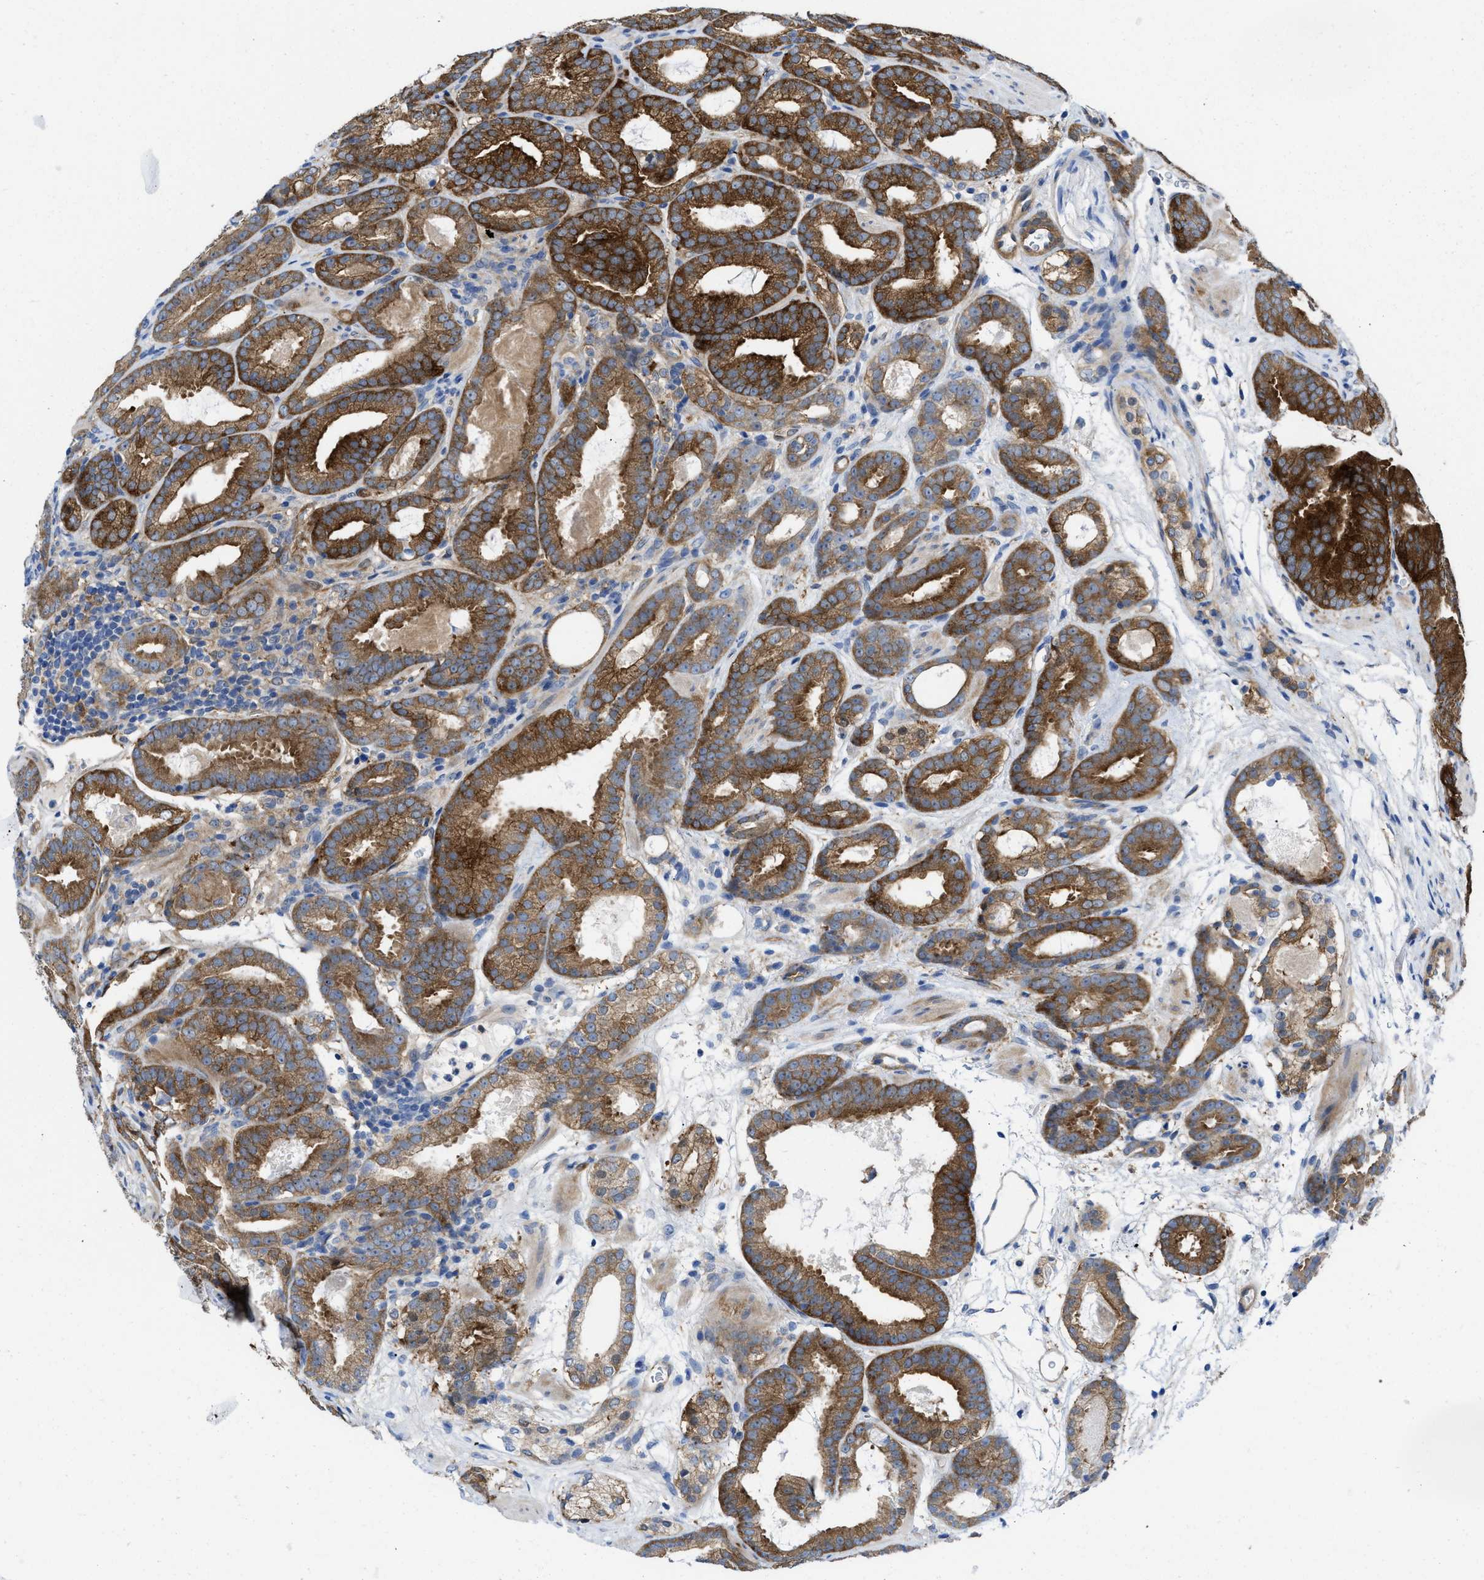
{"staining": {"intensity": "strong", "quantity": ">75%", "location": "cytoplasmic/membranous"}, "tissue": "prostate cancer", "cell_type": "Tumor cells", "image_type": "cancer", "snomed": [{"axis": "morphology", "description": "Adenocarcinoma, Low grade"}, {"axis": "topography", "description": "Prostate"}], "caption": "Immunohistochemistry photomicrograph of neoplastic tissue: human prostate cancer stained using immunohistochemistry exhibits high levels of strong protein expression localized specifically in the cytoplasmic/membranous of tumor cells, appearing as a cytoplasmic/membranous brown color.", "gene": "PDLIM5", "patient": {"sex": "male", "age": 69}}